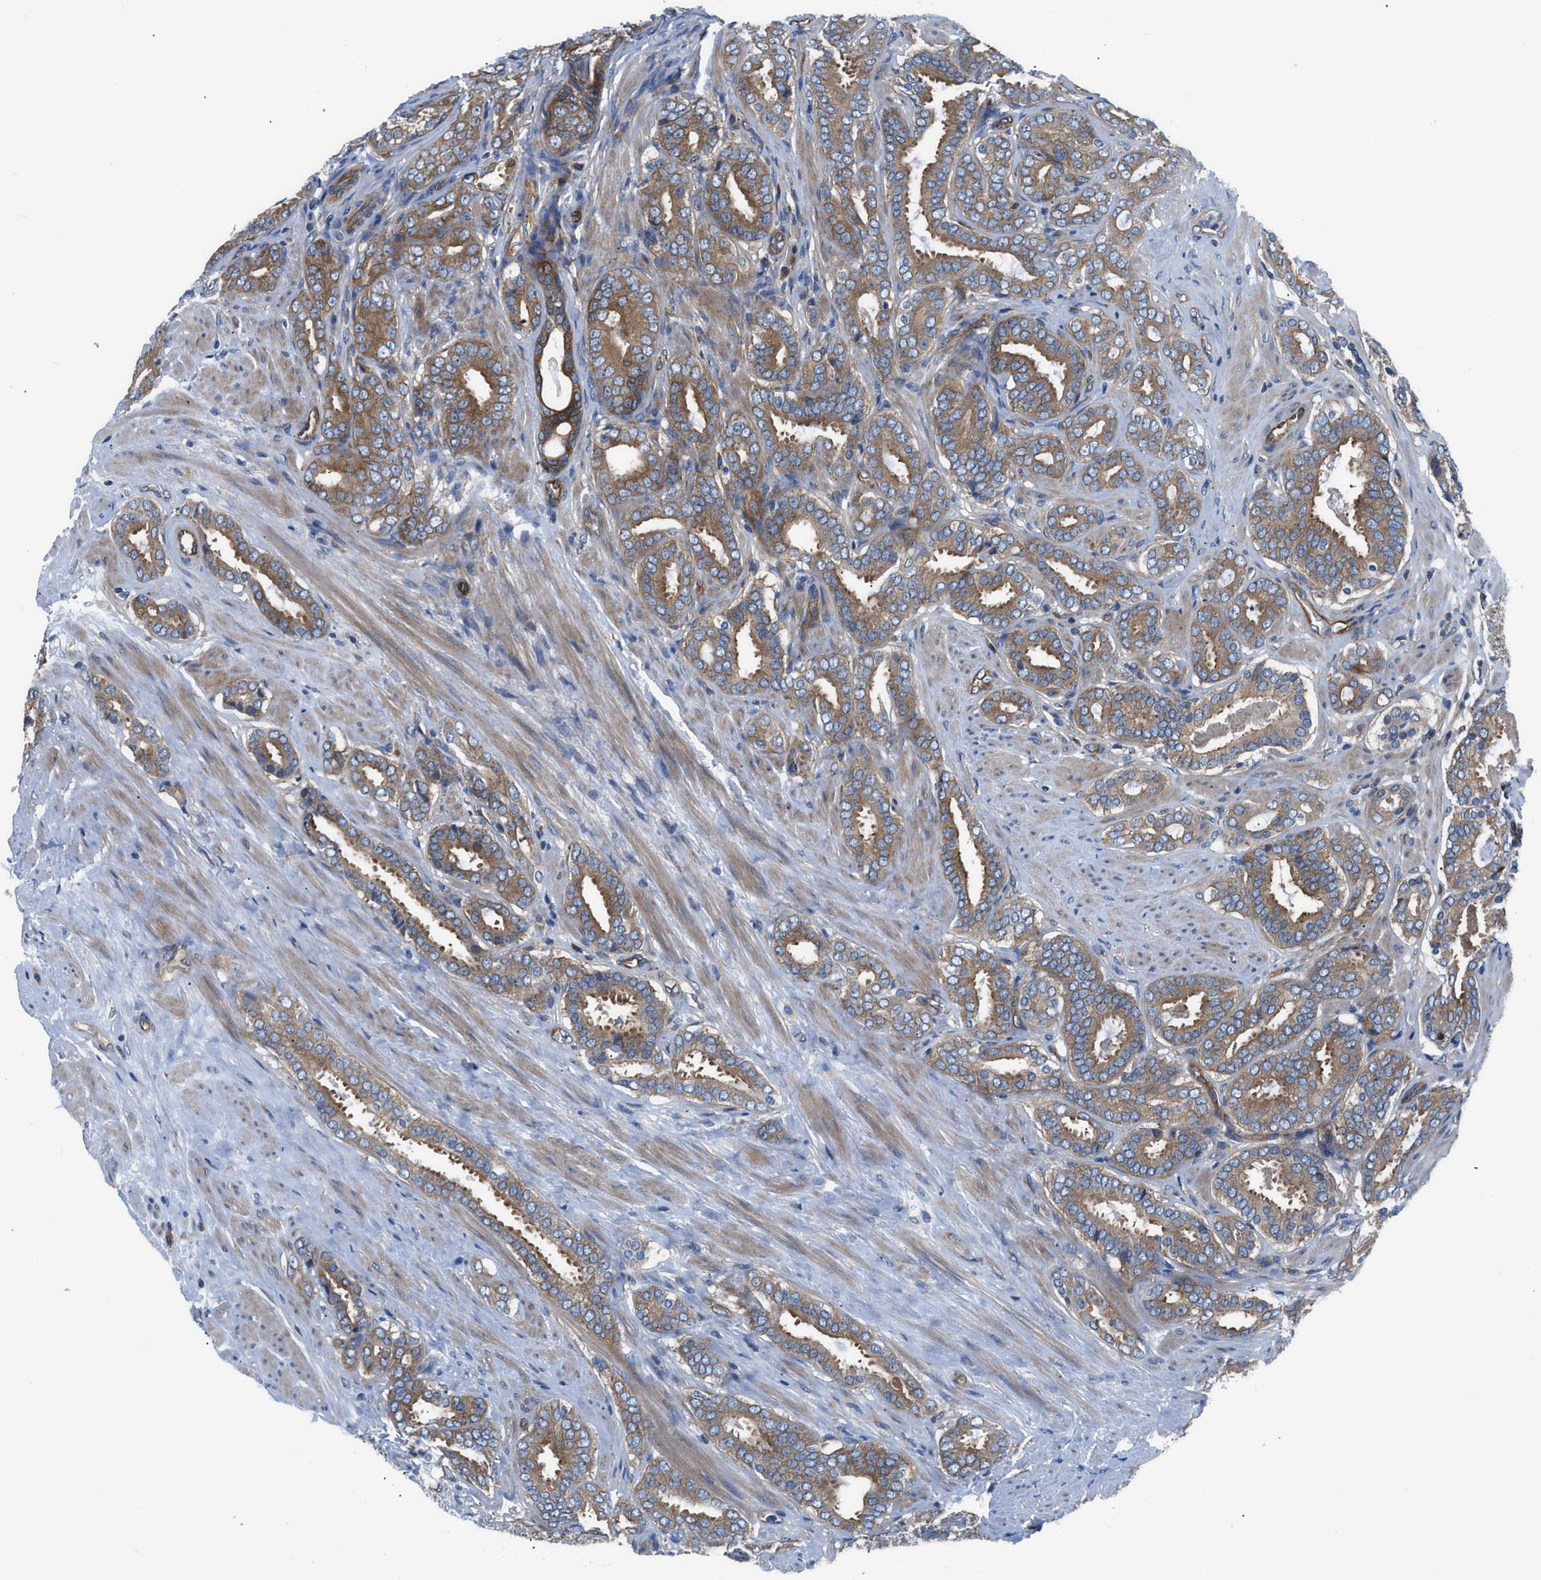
{"staining": {"intensity": "strong", "quantity": ">75%", "location": "cytoplasmic/membranous"}, "tissue": "prostate cancer", "cell_type": "Tumor cells", "image_type": "cancer", "snomed": [{"axis": "morphology", "description": "Adenocarcinoma, Low grade"}, {"axis": "topography", "description": "Prostate"}], "caption": "Immunohistochemical staining of adenocarcinoma (low-grade) (prostate) shows strong cytoplasmic/membranous protein expression in about >75% of tumor cells. (DAB (3,3'-diaminobenzidine) IHC with brightfield microscopy, high magnification).", "gene": "TRIP4", "patient": {"sex": "male", "age": 69}}